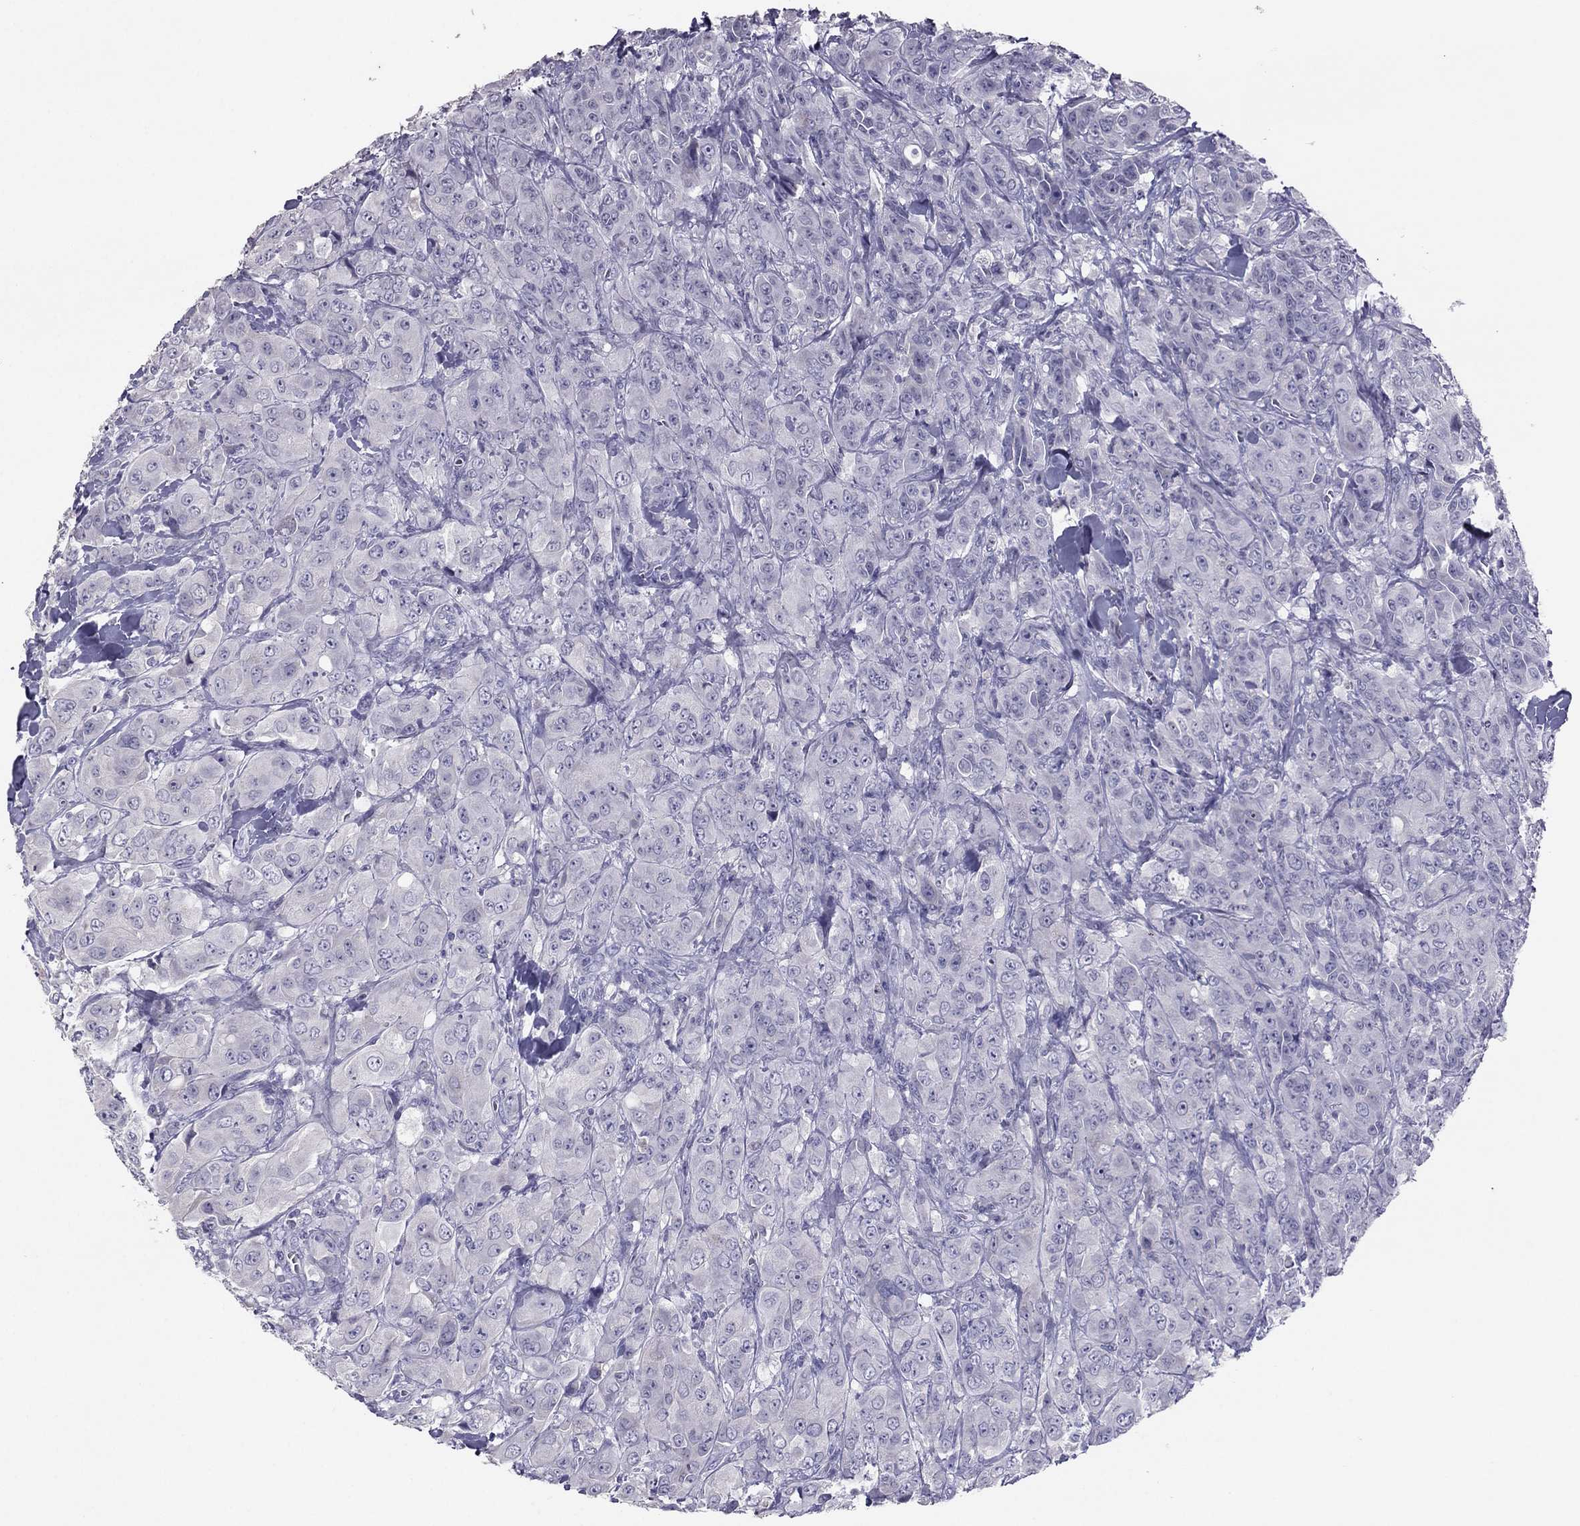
{"staining": {"intensity": "negative", "quantity": "none", "location": "none"}, "tissue": "breast cancer", "cell_type": "Tumor cells", "image_type": "cancer", "snomed": [{"axis": "morphology", "description": "Duct carcinoma"}, {"axis": "topography", "description": "Breast"}], "caption": "Micrograph shows no protein expression in tumor cells of intraductal carcinoma (breast) tissue.", "gene": "RGS8", "patient": {"sex": "female", "age": 43}}